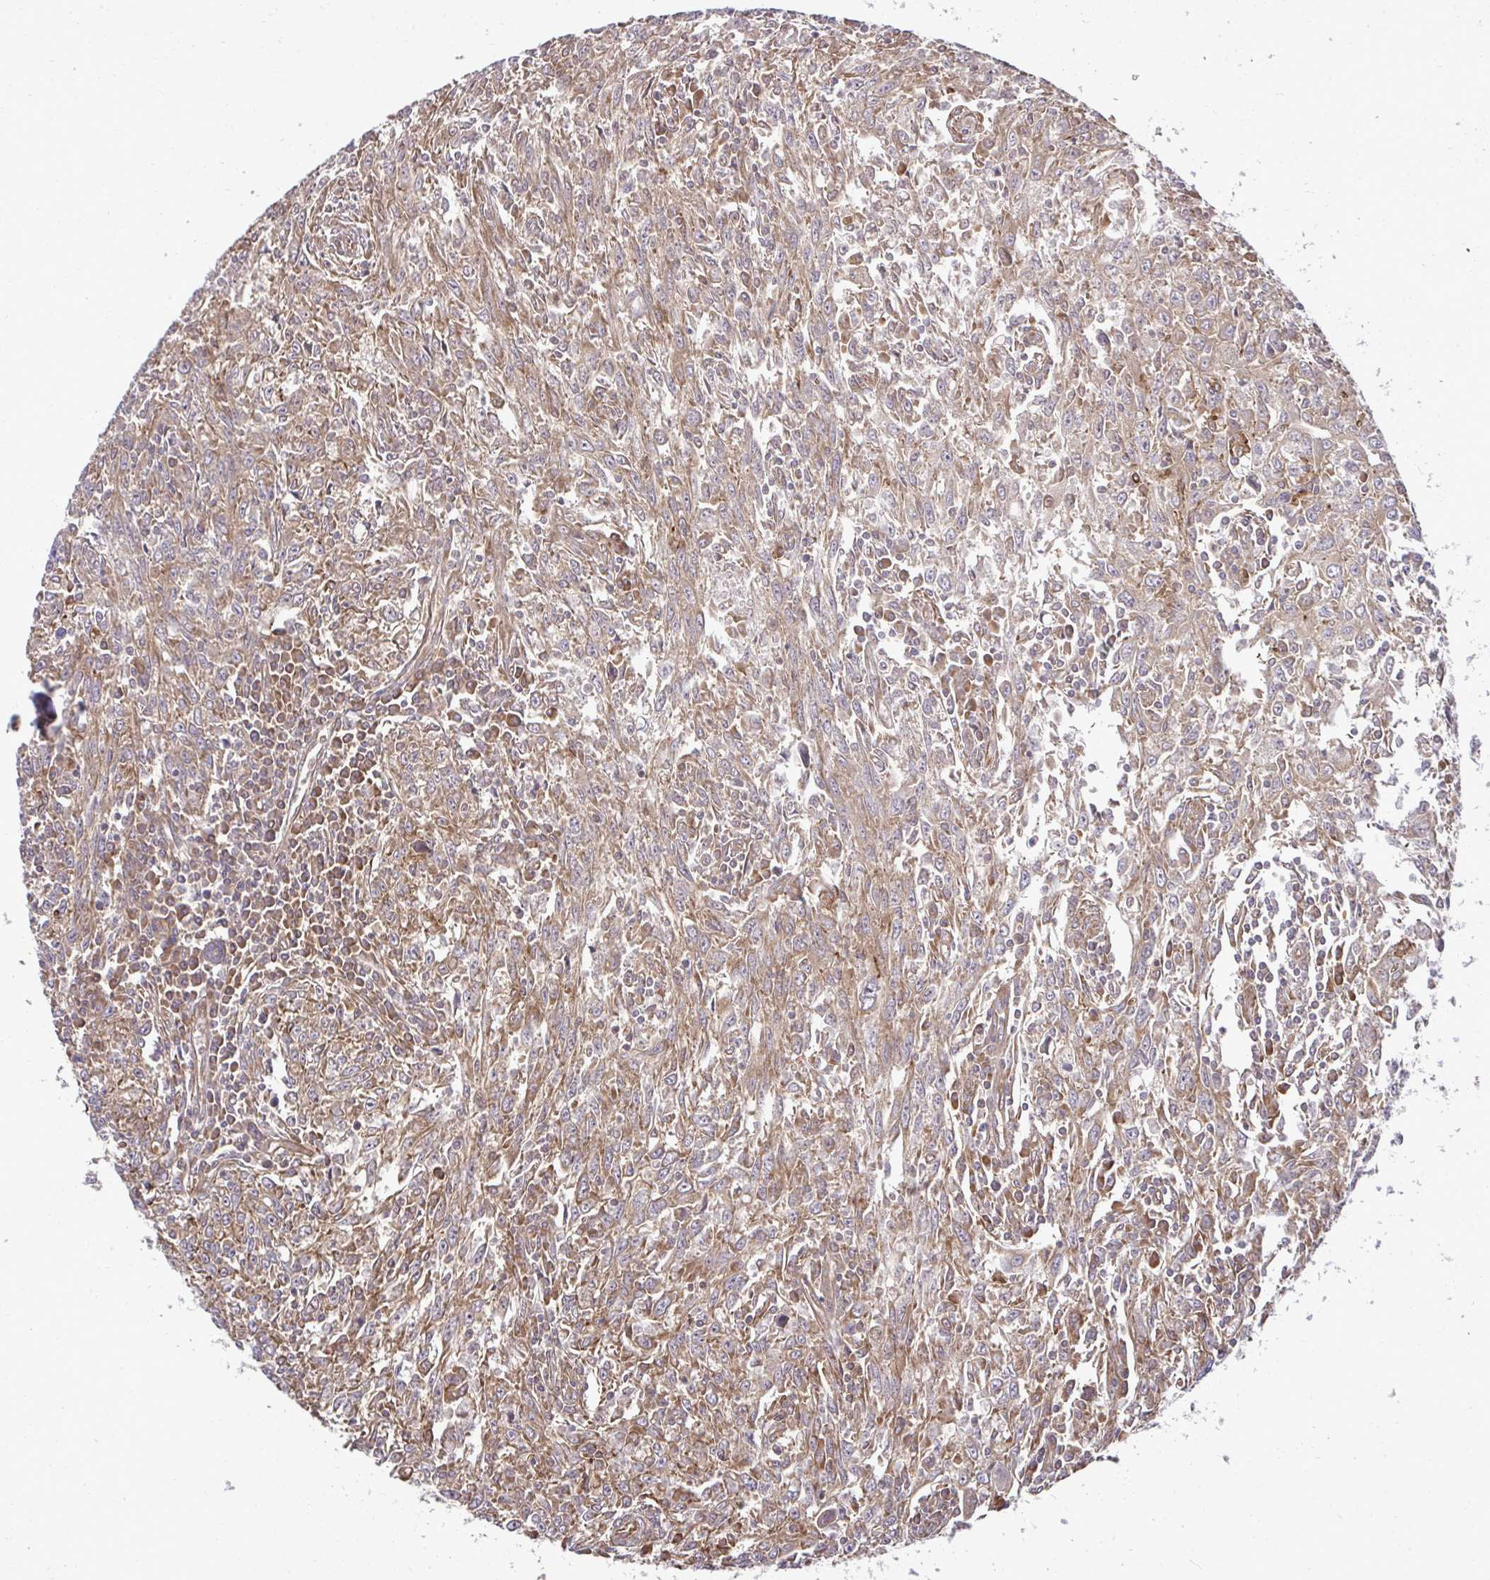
{"staining": {"intensity": "moderate", "quantity": ">75%", "location": "cytoplasmic/membranous"}, "tissue": "breast cancer", "cell_type": "Tumor cells", "image_type": "cancer", "snomed": [{"axis": "morphology", "description": "Duct carcinoma"}, {"axis": "topography", "description": "Breast"}], "caption": "Immunohistochemistry photomicrograph of human infiltrating ductal carcinoma (breast) stained for a protein (brown), which displays medium levels of moderate cytoplasmic/membranous staining in approximately >75% of tumor cells.", "gene": "RPS15", "patient": {"sex": "female", "age": 50}}